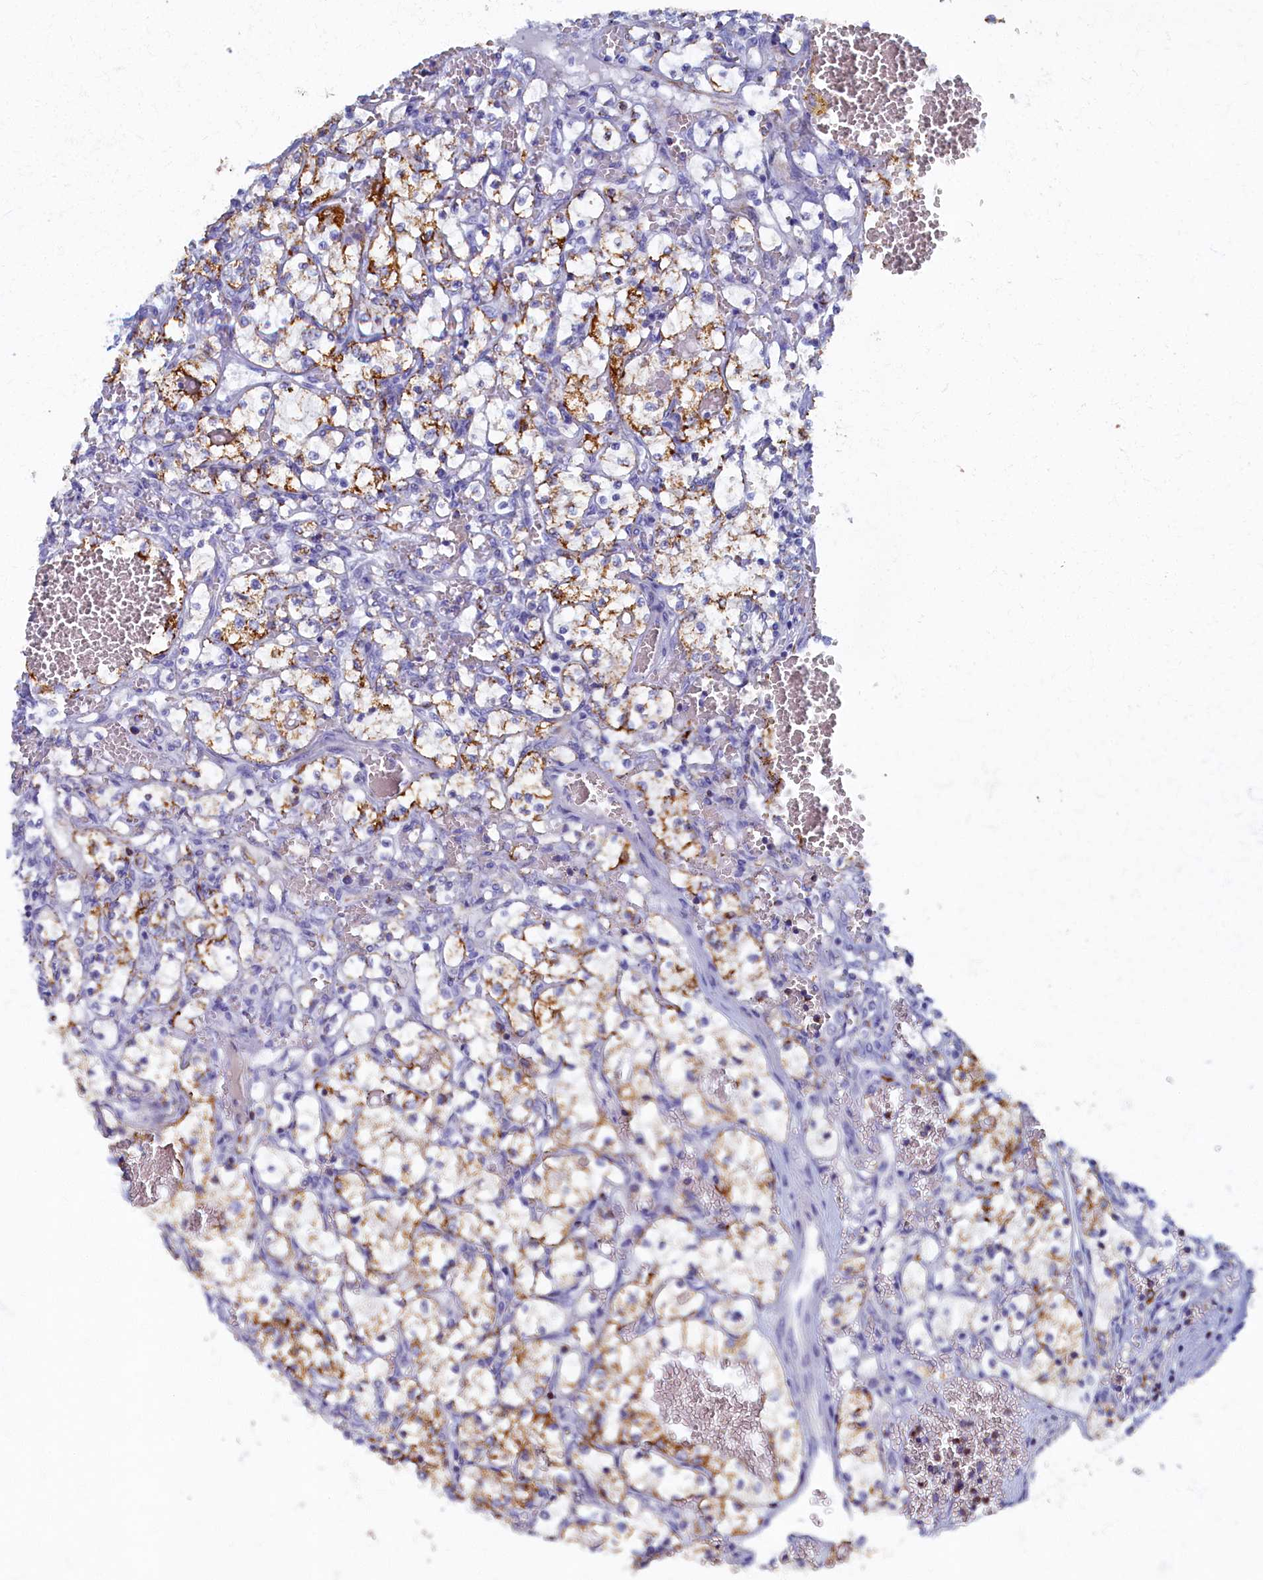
{"staining": {"intensity": "moderate", "quantity": "<25%", "location": "cytoplasmic/membranous"}, "tissue": "renal cancer", "cell_type": "Tumor cells", "image_type": "cancer", "snomed": [{"axis": "morphology", "description": "Adenocarcinoma, NOS"}, {"axis": "topography", "description": "Kidney"}], "caption": "Tumor cells reveal moderate cytoplasmic/membranous staining in about <25% of cells in renal cancer (adenocarcinoma).", "gene": "OCIAD2", "patient": {"sex": "female", "age": 69}}